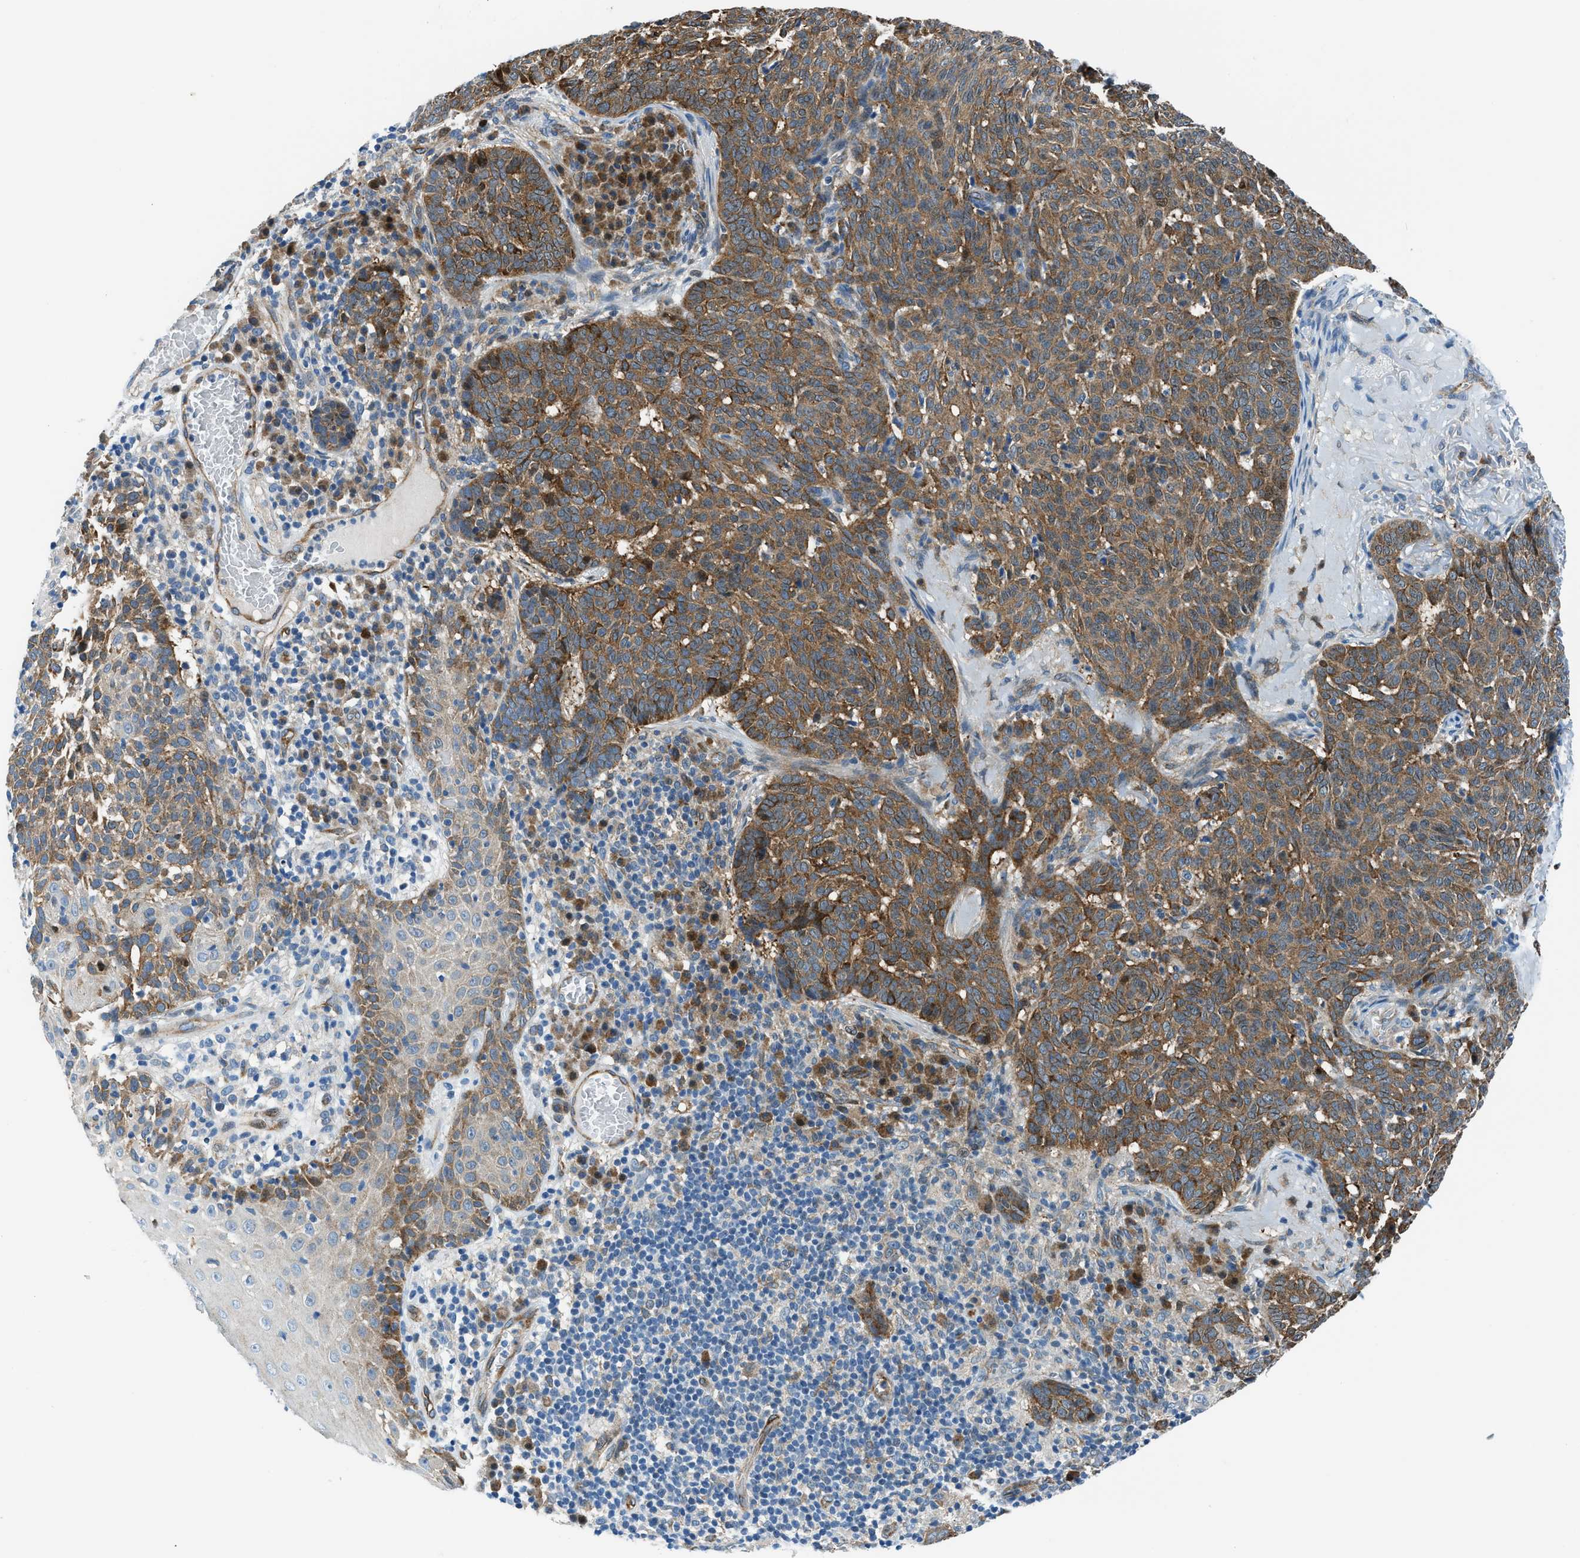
{"staining": {"intensity": "moderate", "quantity": ">75%", "location": "cytoplasmic/membranous"}, "tissue": "skin cancer", "cell_type": "Tumor cells", "image_type": "cancer", "snomed": [{"axis": "morphology", "description": "Basal cell carcinoma"}, {"axis": "topography", "description": "Skin"}], "caption": "This is an image of immunohistochemistry staining of skin cancer, which shows moderate staining in the cytoplasmic/membranous of tumor cells.", "gene": "YWHAE", "patient": {"sex": "male", "age": 85}}